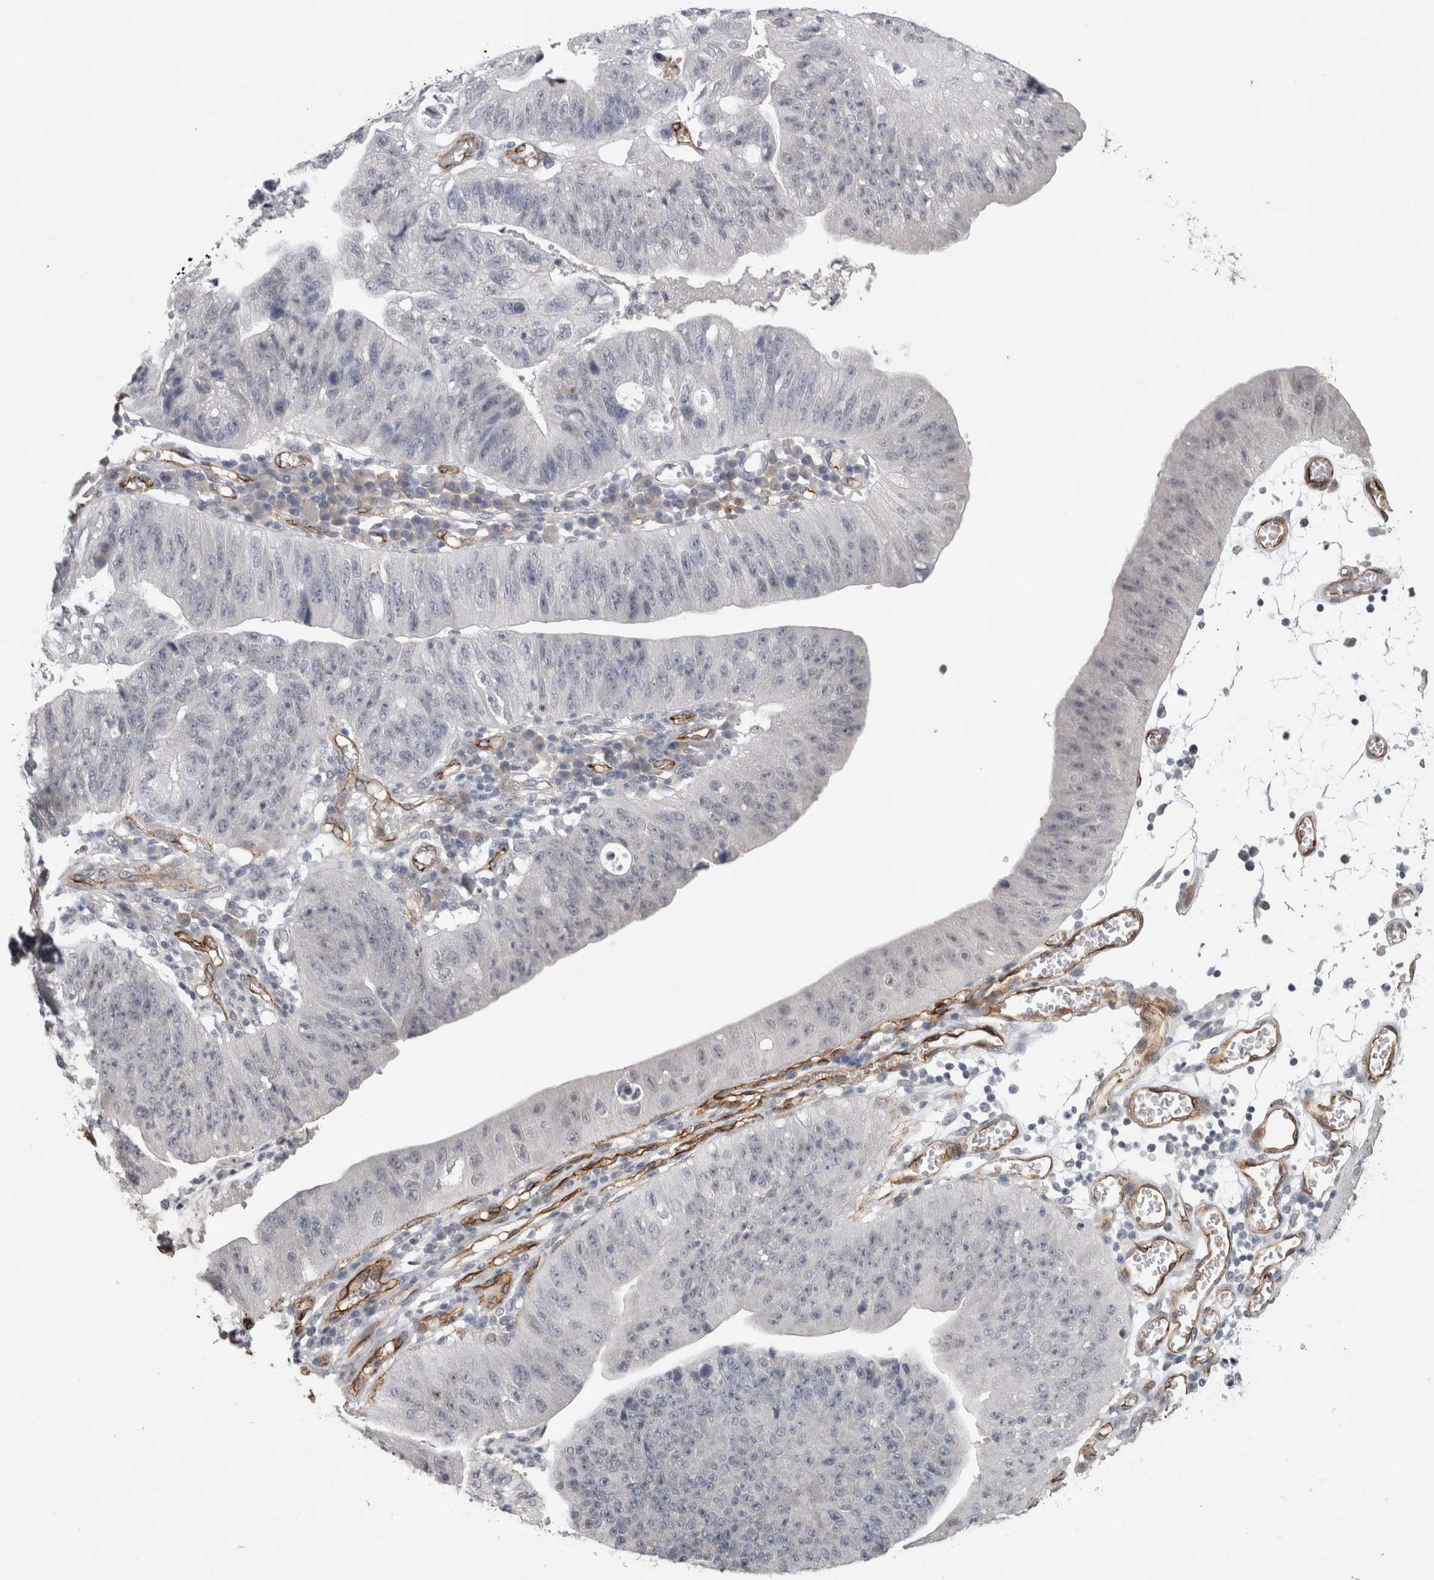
{"staining": {"intensity": "negative", "quantity": "none", "location": "none"}, "tissue": "stomach cancer", "cell_type": "Tumor cells", "image_type": "cancer", "snomed": [{"axis": "morphology", "description": "Adenocarcinoma, NOS"}, {"axis": "topography", "description": "Stomach"}], "caption": "The image shows no staining of tumor cells in adenocarcinoma (stomach). The staining is performed using DAB brown chromogen with nuclei counter-stained in using hematoxylin.", "gene": "CDH13", "patient": {"sex": "male", "age": 59}}